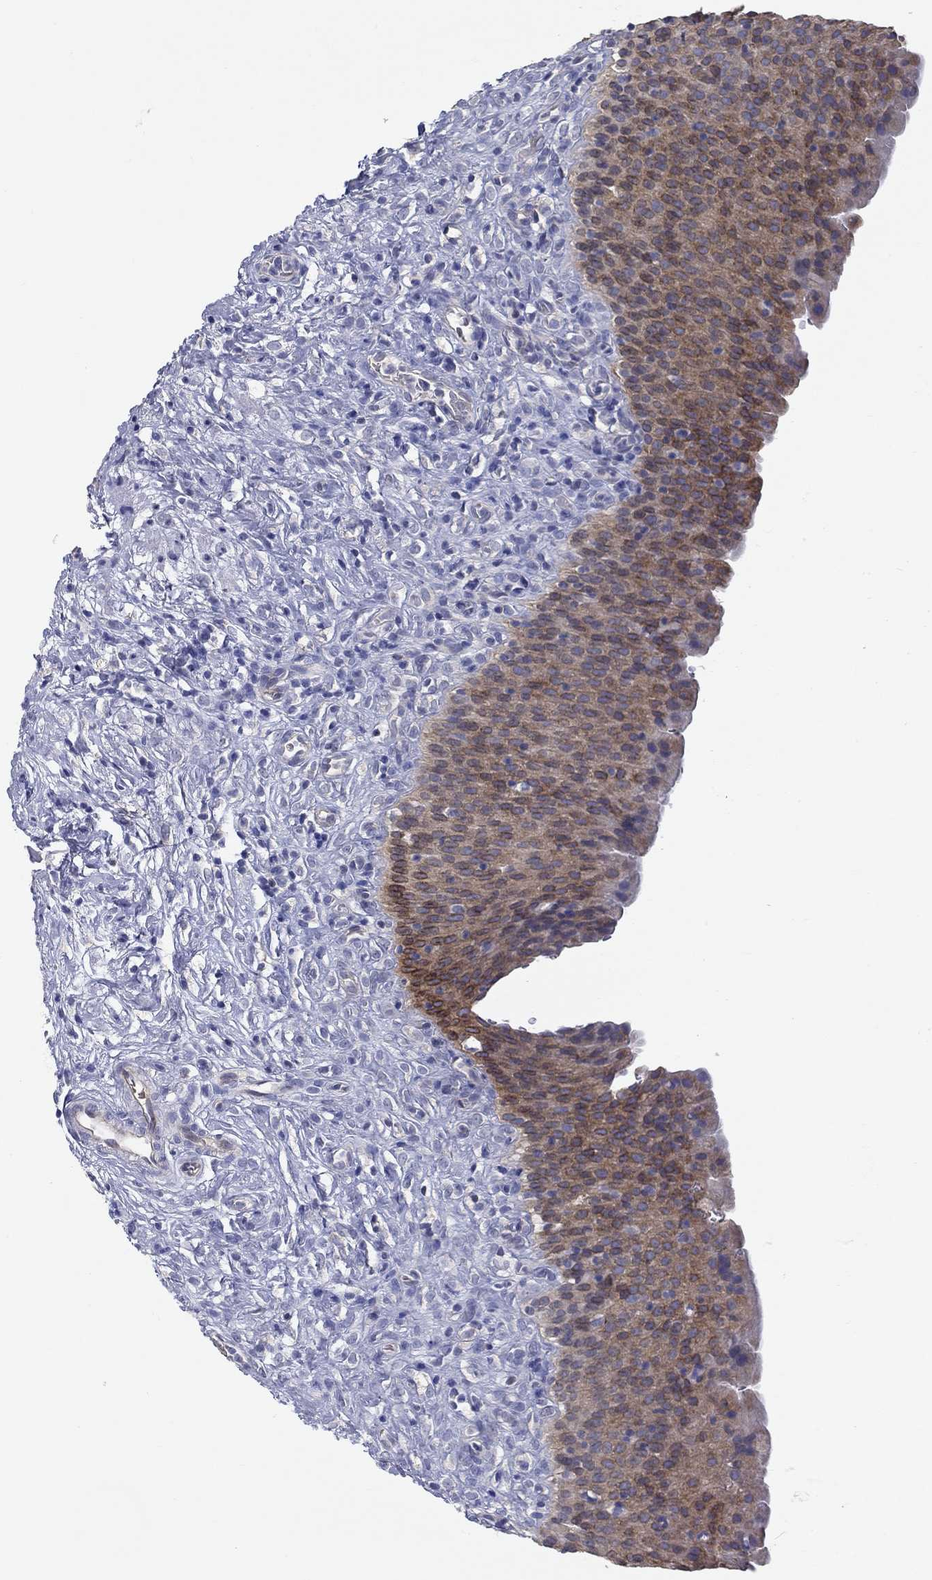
{"staining": {"intensity": "moderate", "quantity": "25%-75%", "location": "cytoplasmic/membranous"}, "tissue": "urinary bladder", "cell_type": "Urothelial cells", "image_type": "normal", "snomed": [{"axis": "morphology", "description": "Normal tissue, NOS"}, {"axis": "topography", "description": "Urinary bladder"}], "caption": "High-power microscopy captured an immunohistochemistry (IHC) histopathology image of normal urinary bladder, revealing moderate cytoplasmic/membranous expression in about 25%-75% of urothelial cells.", "gene": "ERMP1", "patient": {"sex": "male", "age": 76}}